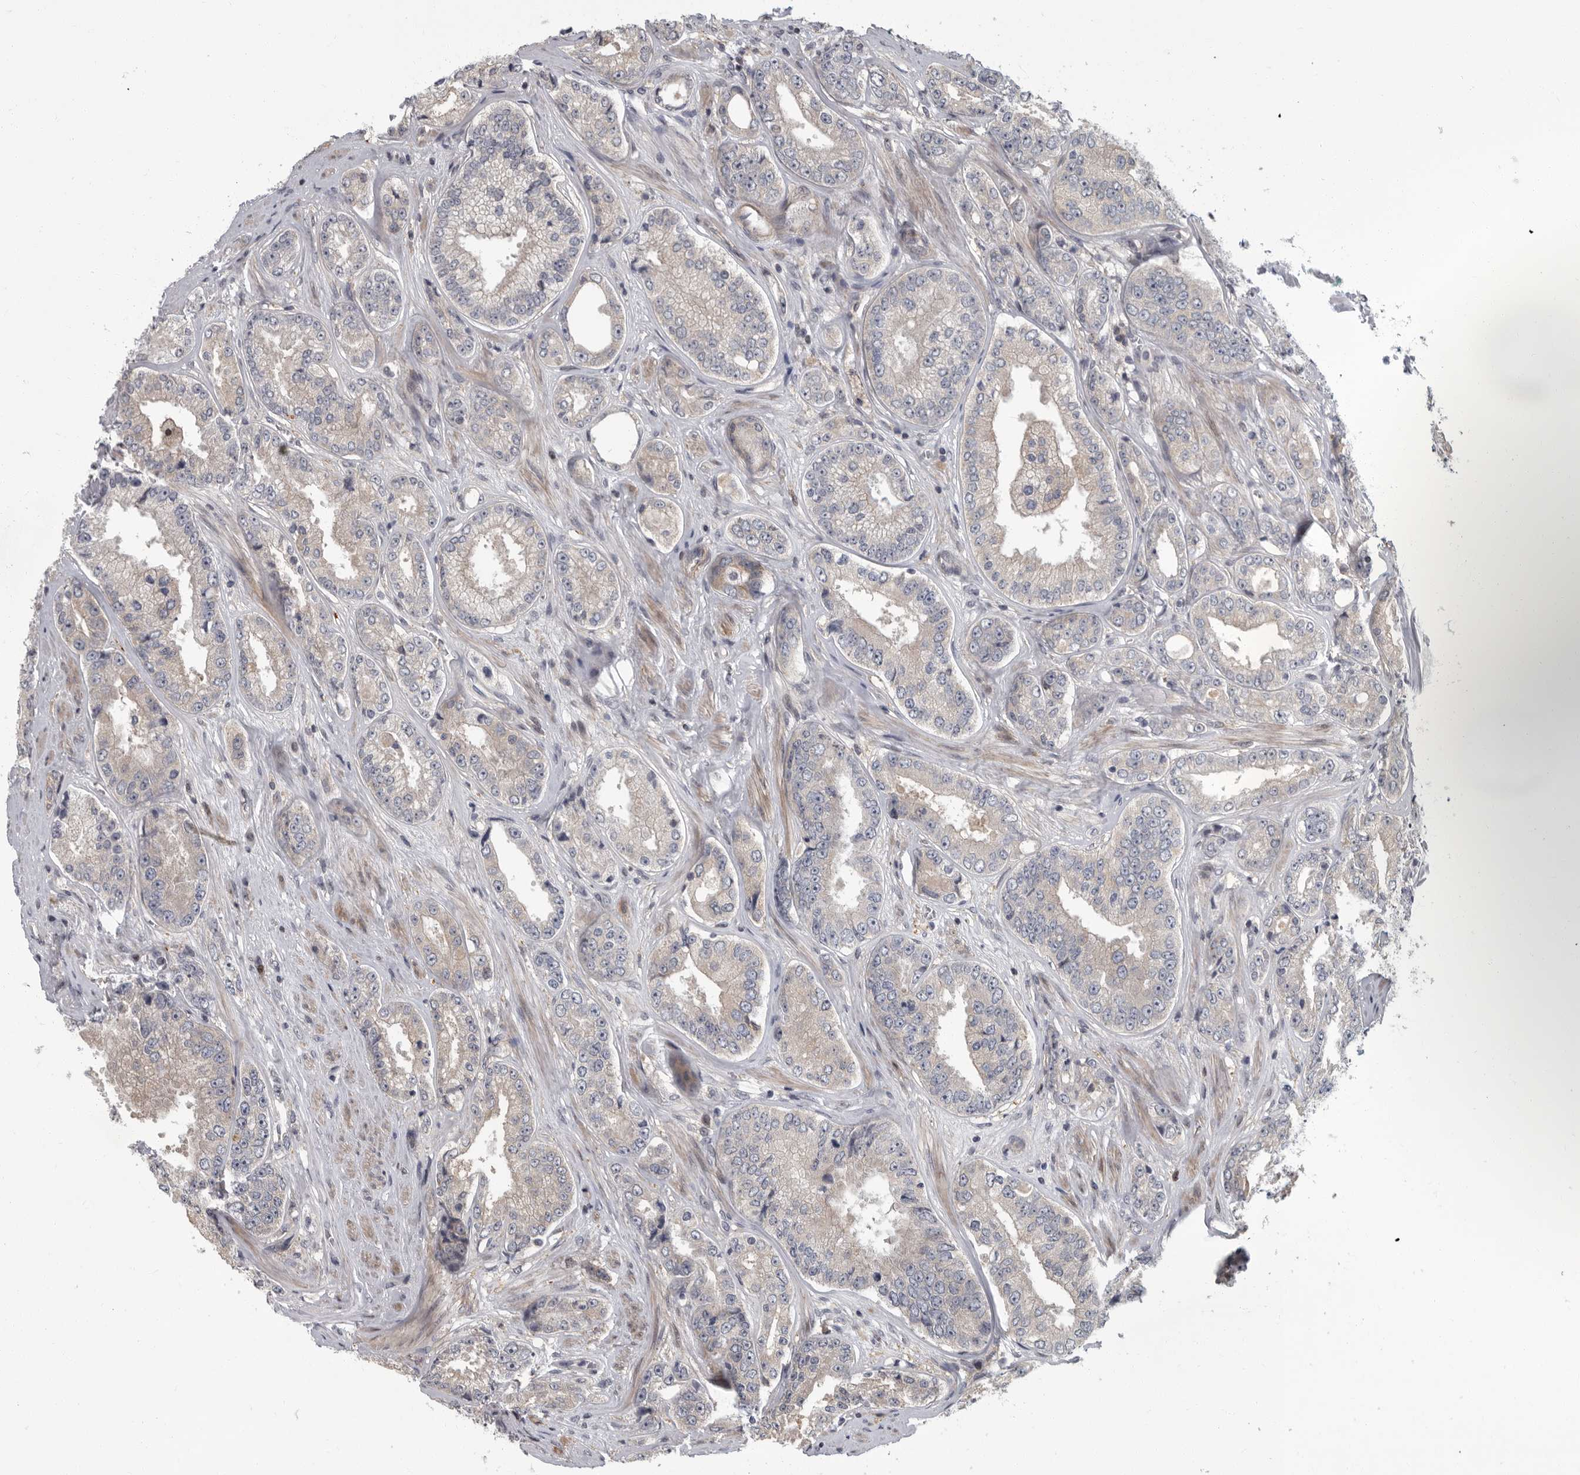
{"staining": {"intensity": "negative", "quantity": "none", "location": "none"}, "tissue": "prostate cancer", "cell_type": "Tumor cells", "image_type": "cancer", "snomed": [{"axis": "morphology", "description": "Adenocarcinoma, High grade"}, {"axis": "topography", "description": "Prostate"}], "caption": "The immunohistochemistry (IHC) image has no significant staining in tumor cells of prostate cancer tissue.", "gene": "PDE7A", "patient": {"sex": "male", "age": 61}}